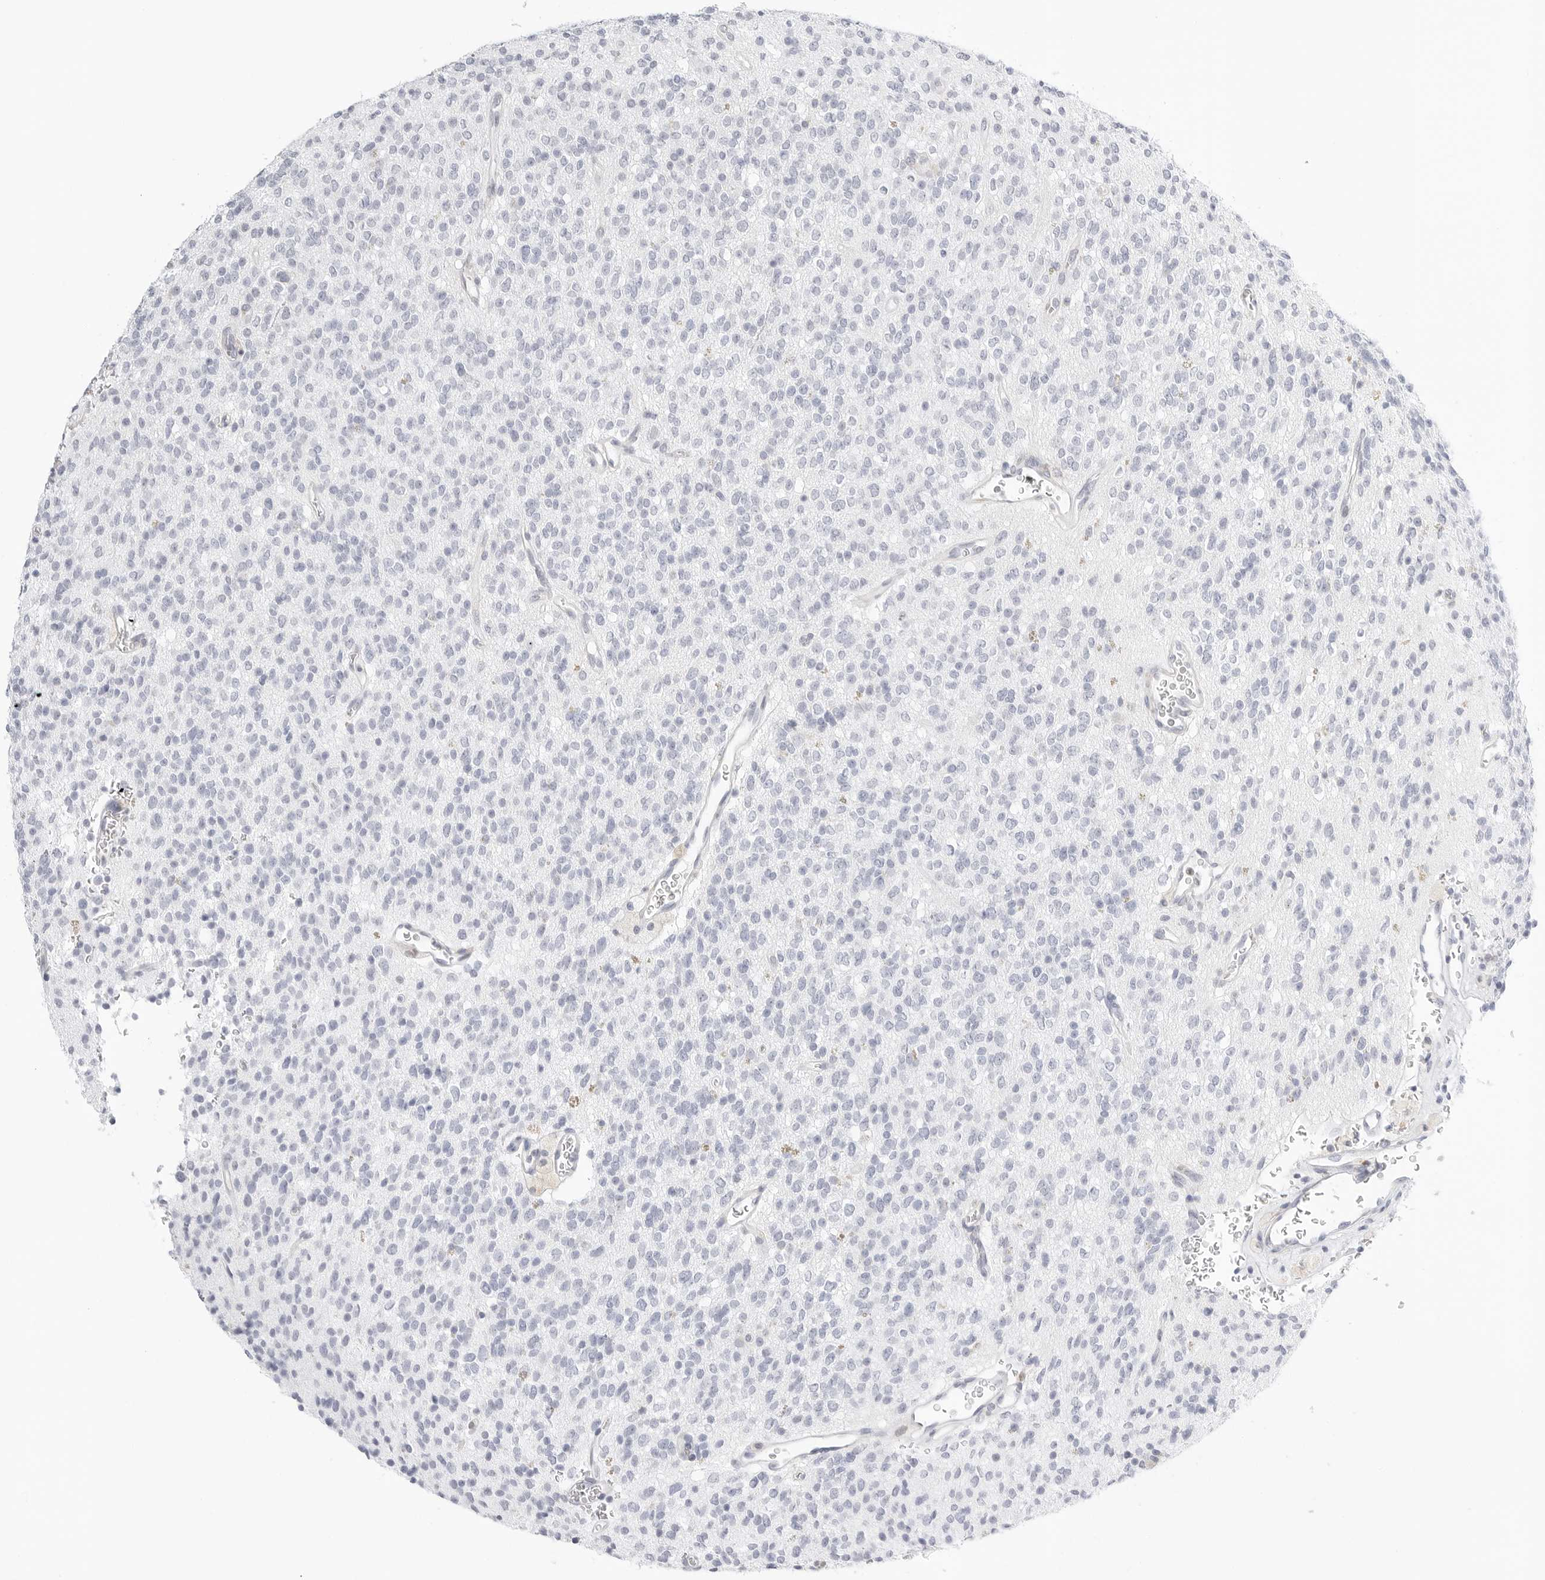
{"staining": {"intensity": "negative", "quantity": "none", "location": "none"}, "tissue": "glioma", "cell_type": "Tumor cells", "image_type": "cancer", "snomed": [{"axis": "morphology", "description": "Glioma, malignant, High grade"}, {"axis": "topography", "description": "Brain"}], "caption": "Immunohistochemical staining of malignant high-grade glioma demonstrates no significant expression in tumor cells. Nuclei are stained in blue.", "gene": "THEM4", "patient": {"sex": "male", "age": 34}}